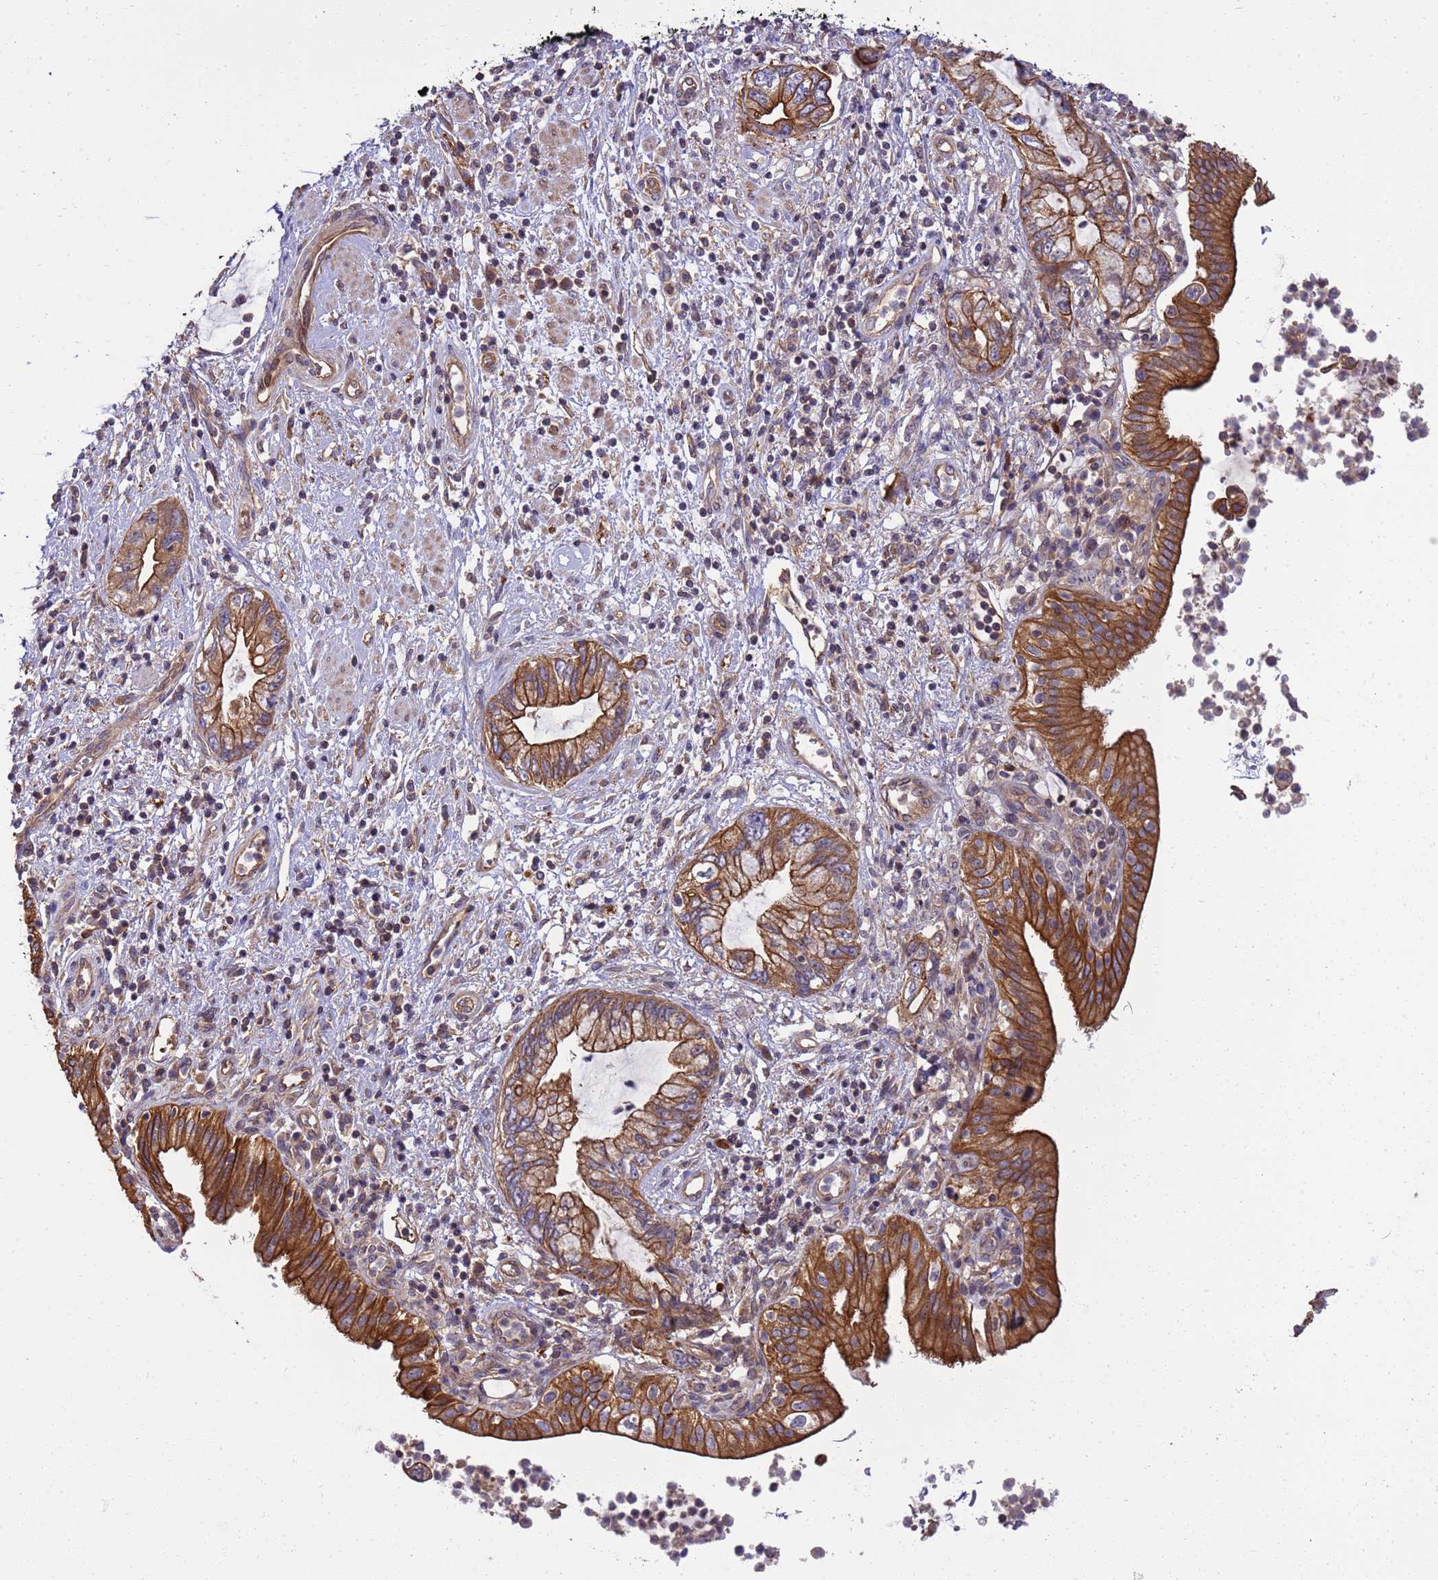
{"staining": {"intensity": "strong", "quantity": ">75%", "location": "cytoplasmic/membranous"}, "tissue": "pancreatic cancer", "cell_type": "Tumor cells", "image_type": "cancer", "snomed": [{"axis": "morphology", "description": "Adenocarcinoma, NOS"}, {"axis": "topography", "description": "Pancreas"}], "caption": "Immunohistochemical staining of pancreatic cancer exhibits high levels of strong cytoplasmic/membranous positivity in approximately >75% of tumor cells.", "gene": "SMCO3", "patient": {"sex": "female", "age": 73}}